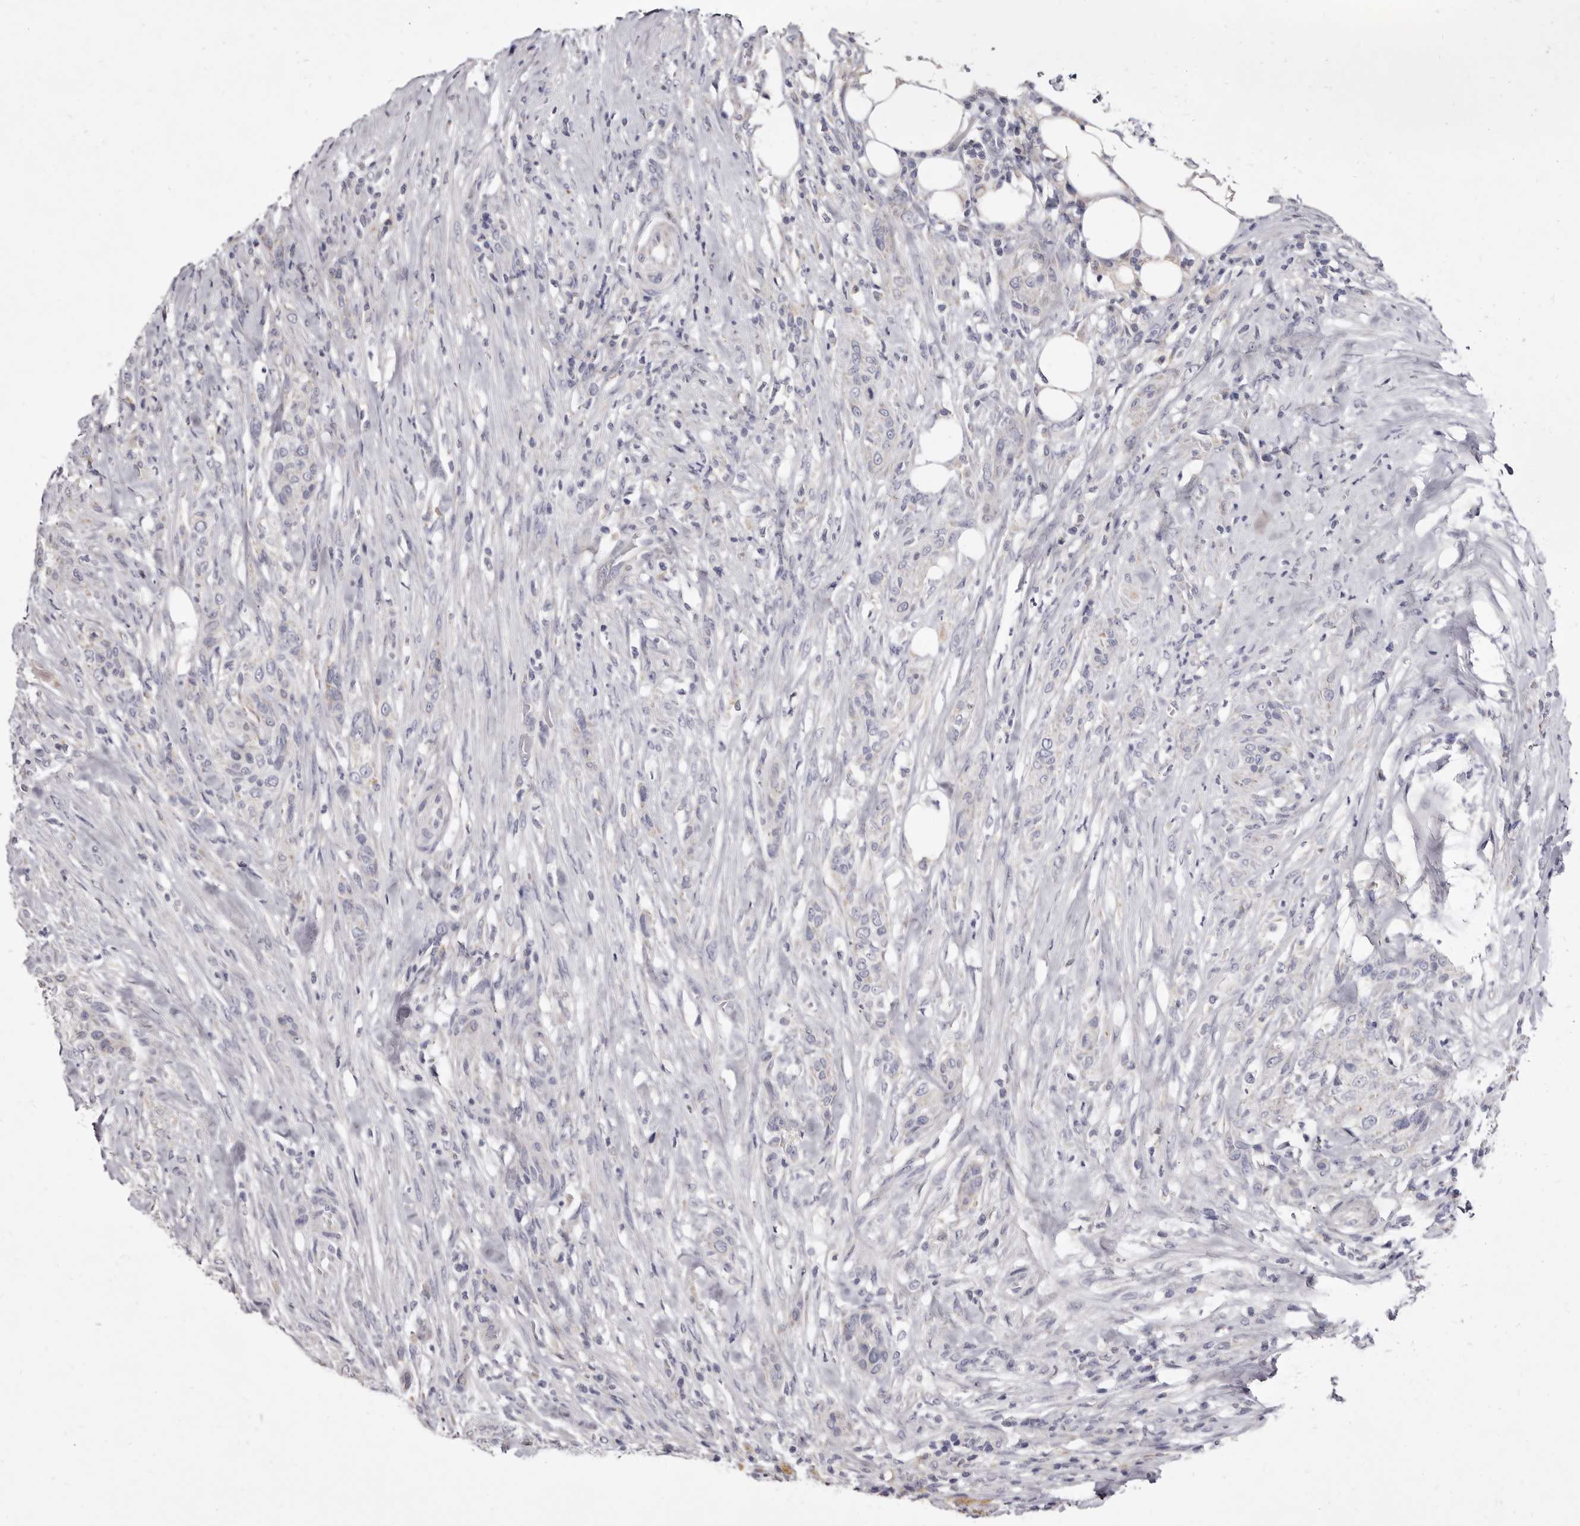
{"staining": {"intensity": "negative", "quantity": "none", "location": "none"}, "tissue": "urothelial cancer", "cell_type": "Tumor cells", "image_type": "cancer", "snomed": [{"axis": "morphology", "description": "Urothelial carcinoma, High grade"}, {"axis": "topography", "description": "Urinary bladder"}], "caption": "Immunohistochemistry photomicrograph of urothelial cancer stained for a protein (brown), which reveals no staining in tumor cells.", "gene": "CYP2E1", "patient": {"sex": "male", "age": 35}}